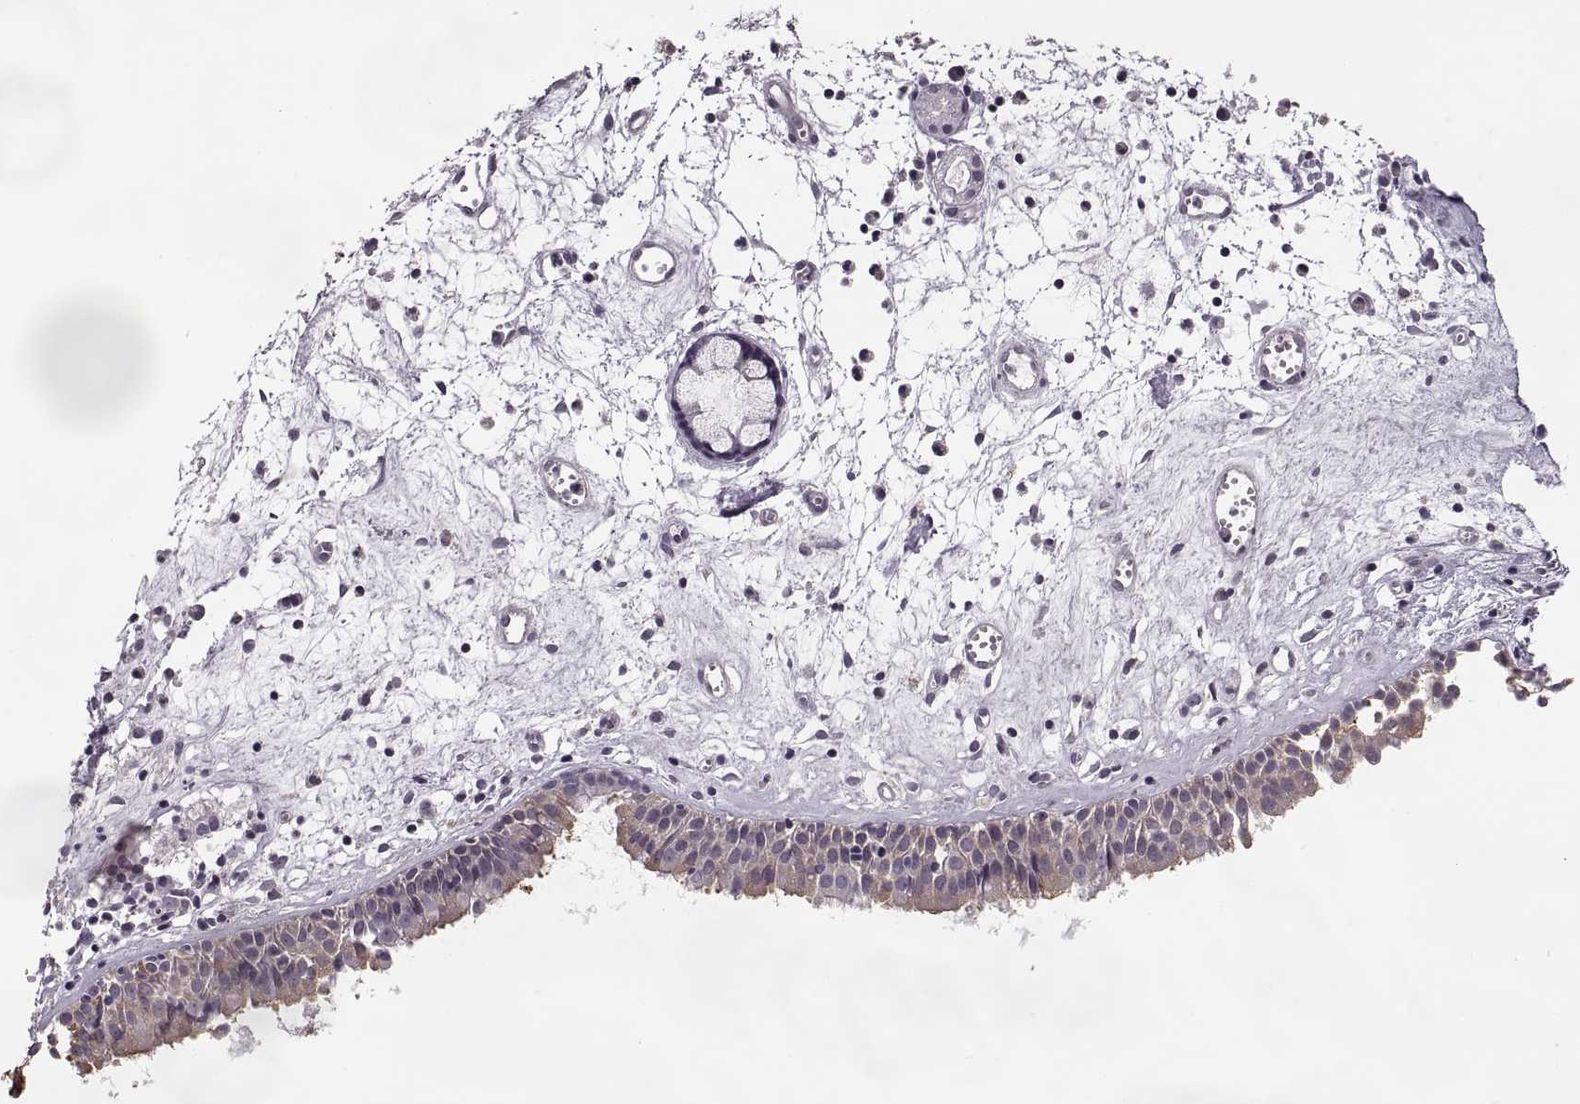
{"staining": {"intensity": "weak", "quantity": "<25%", "location": "cytoplasmic/membranous"}, "tissue": "nasopharynx", "cell_type": "Respiratory epithelial cells", "image_type": "normal", "snomed": [{"axis": "morphology", "description": "Normal tissue, NOS"}, {"axis": "topography", "description": "Nasopharynx"}], "caption": "The histopathology image displays no staining of respiratory epithelial cells in unremarkable nasopharynx. The staining was performed using DAB to visualize the protein expression in brown, while the nuclei were stained in blue with hematoxylin (Magnification: 20x).", "gene": "LUZP2", "patient": {"sex": "male", "age": 61}}